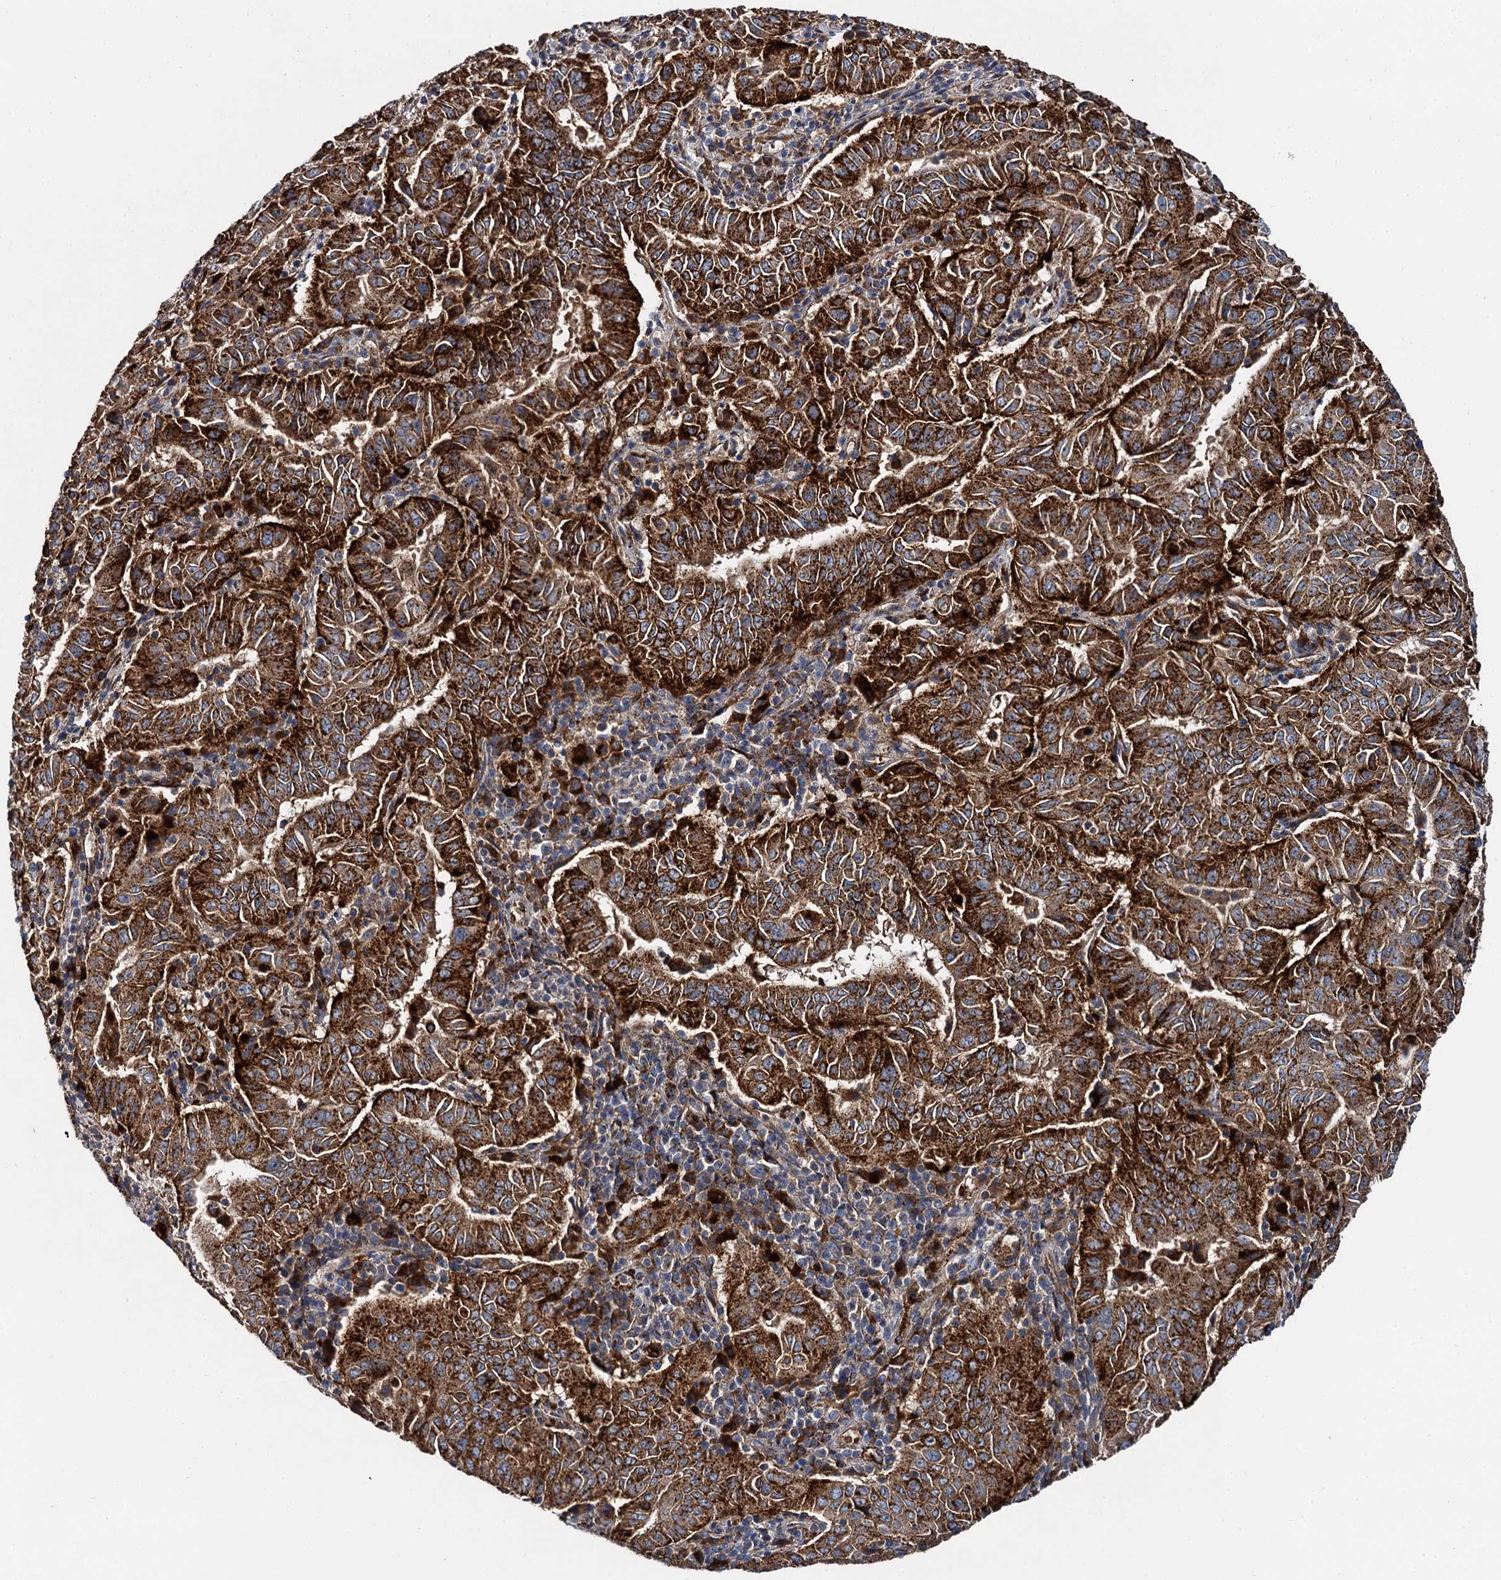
{"staining": {"intensity": "strong", "quantity": ">75%", "location": "cytoplasmic/membranous"}, "tissue": "pancreatic cancer", "cell_type": "Tumor cells", "image_type": "cancer", "snomed": [{"axis": "morphology", "description": "Adenocarcinoma, NOS"}, {"axis": "topography", "description": "Pancreas"}], "caption": "This histopathology image displays immunohistochemistry staining of human pancreatic adenocarcinoma, with high strong cytoplasmic/membranous positivity in approximately >75% of tumor cells.", "gene": "GBA1", "patient": {"sex": "male", "age": 63}}